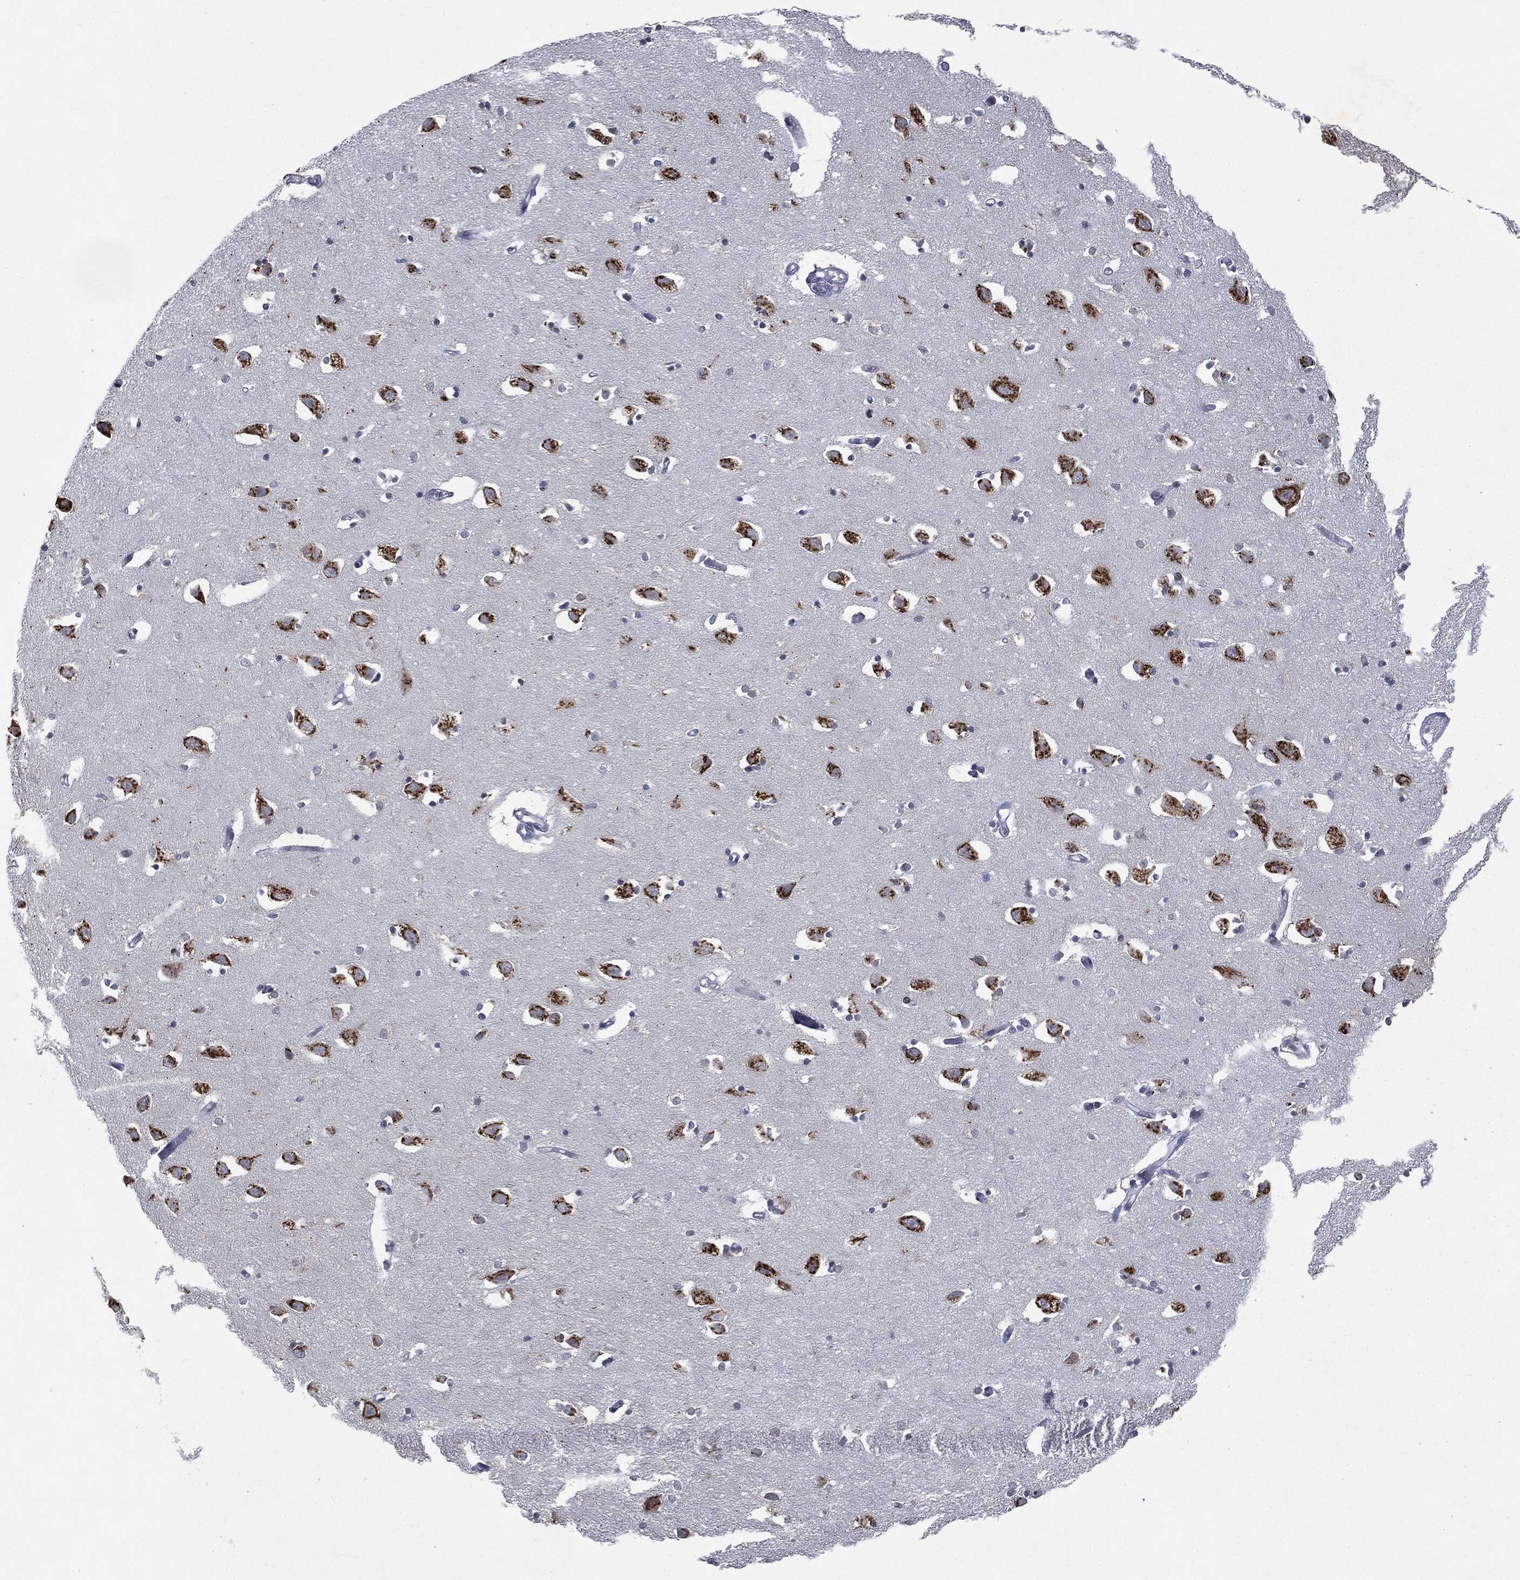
{"staining": {"intensity": "negative", "quantity": "none", "location": "none"}, "tissue": "hippocampus", "cell_type": "Glial cells", "image_type": "normal", "snomed": [{"axis": "morphology", "description": "Normal tissue, NOS"}, {"axis": "topography", "description": "Lateral ventricle wall"}, {"axis": "topography", "description": "Hippocampus"}], "caption": "Glial cells are negative for protein expression in unremarkable human hippocampus. The staining is performed using DAB brown chromogen with nuclei counter-stained in using hematoxylin.", "gene": "CASD1", "patient": {"sex": "female", "age": 63}}